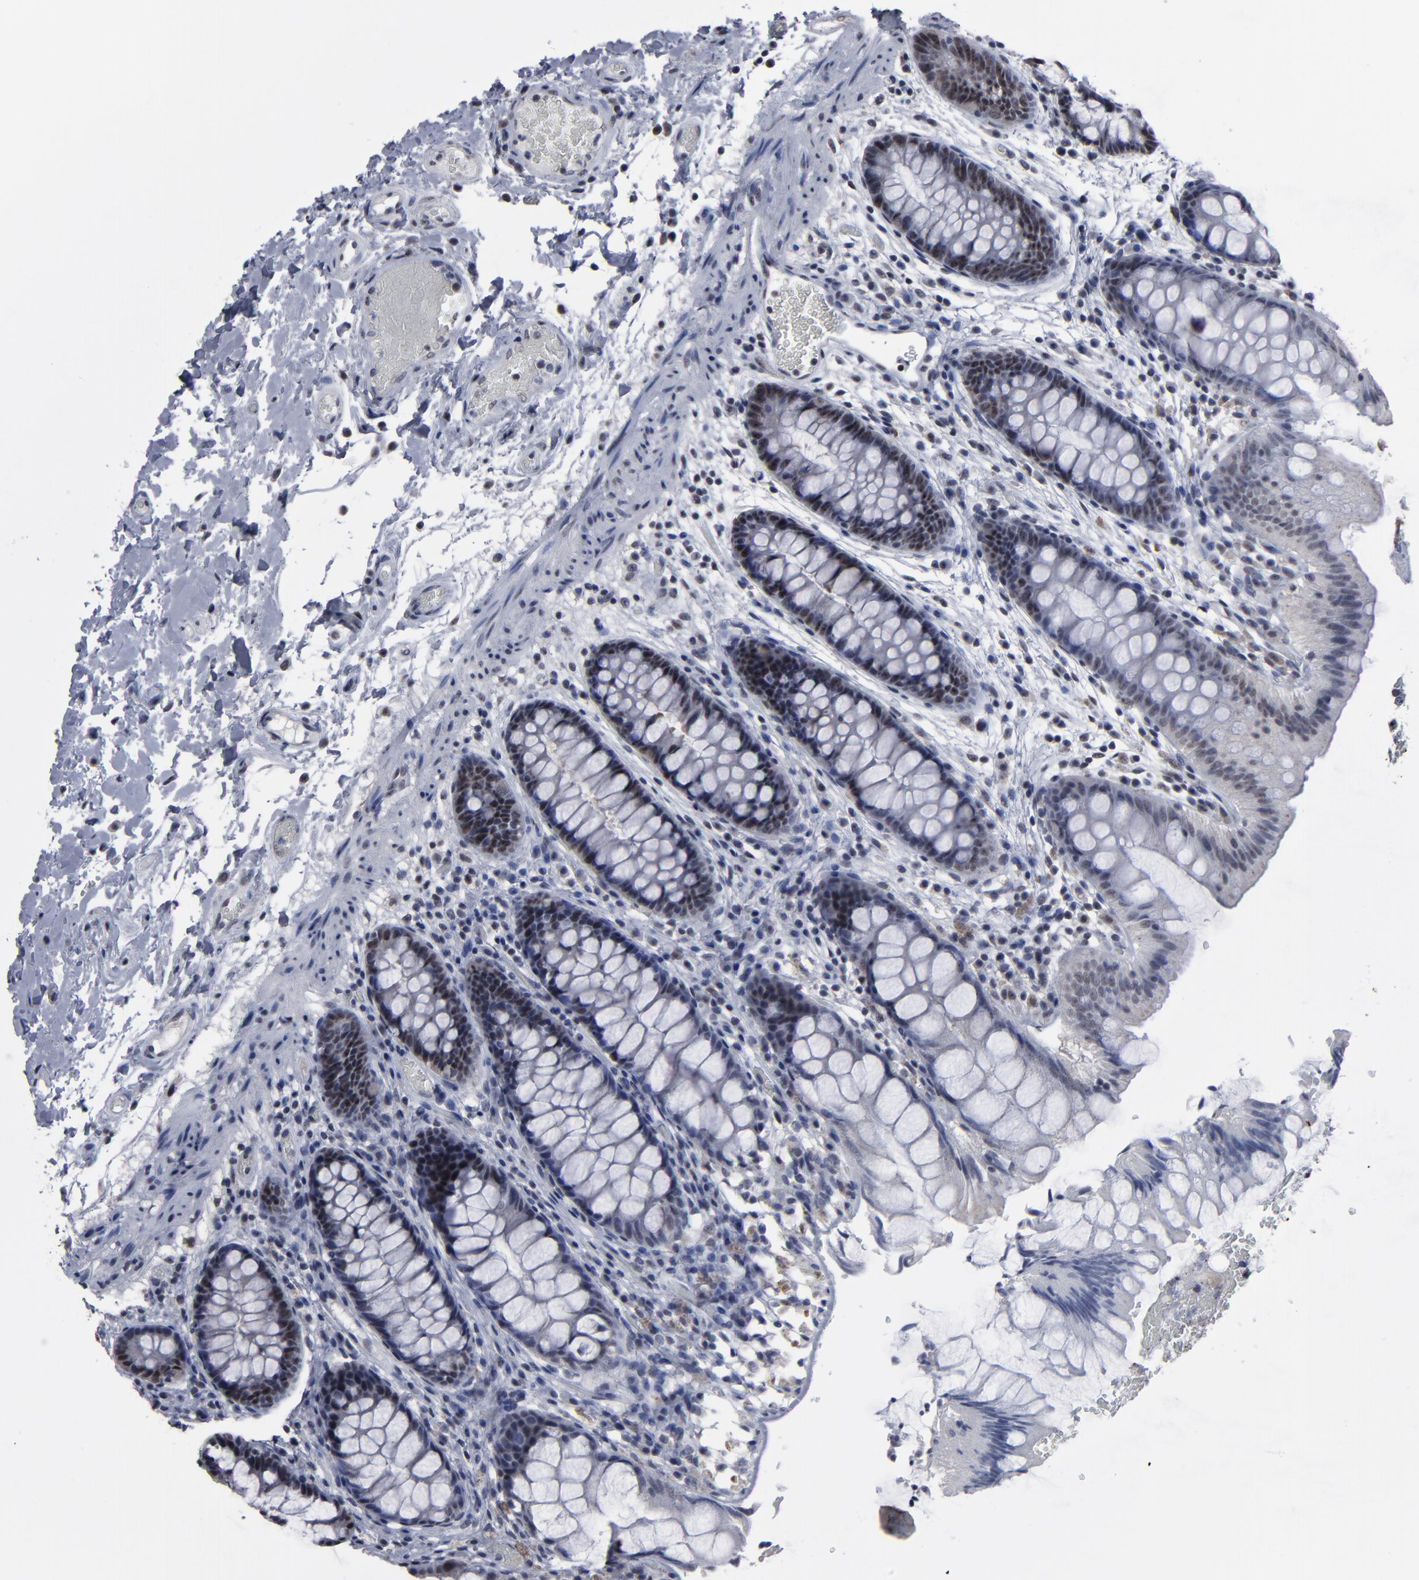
{"staining": {"intensity": "negative", "quantity": "none", "location": "none"}, "tissue": "colon", "cell_type": "Endothelial cells", "image_type": "normal", "snomed": [{"axis": "morphology", "description": "Normal tissue, NOS"}, {"axis": "topography", "description": "Smooth muscle"}, {"axis": "topography", "description": "Colon"}], "caption": "Protein analysis of normal colon displays no significant staining in endothelial cells. (Brightfield microscopy of DAB (3,3'-diaminobenzidine) immunohistochemistry at high magnification).", "gene": "SSRP1", "patient": {"sex": "male", "age": 67}}